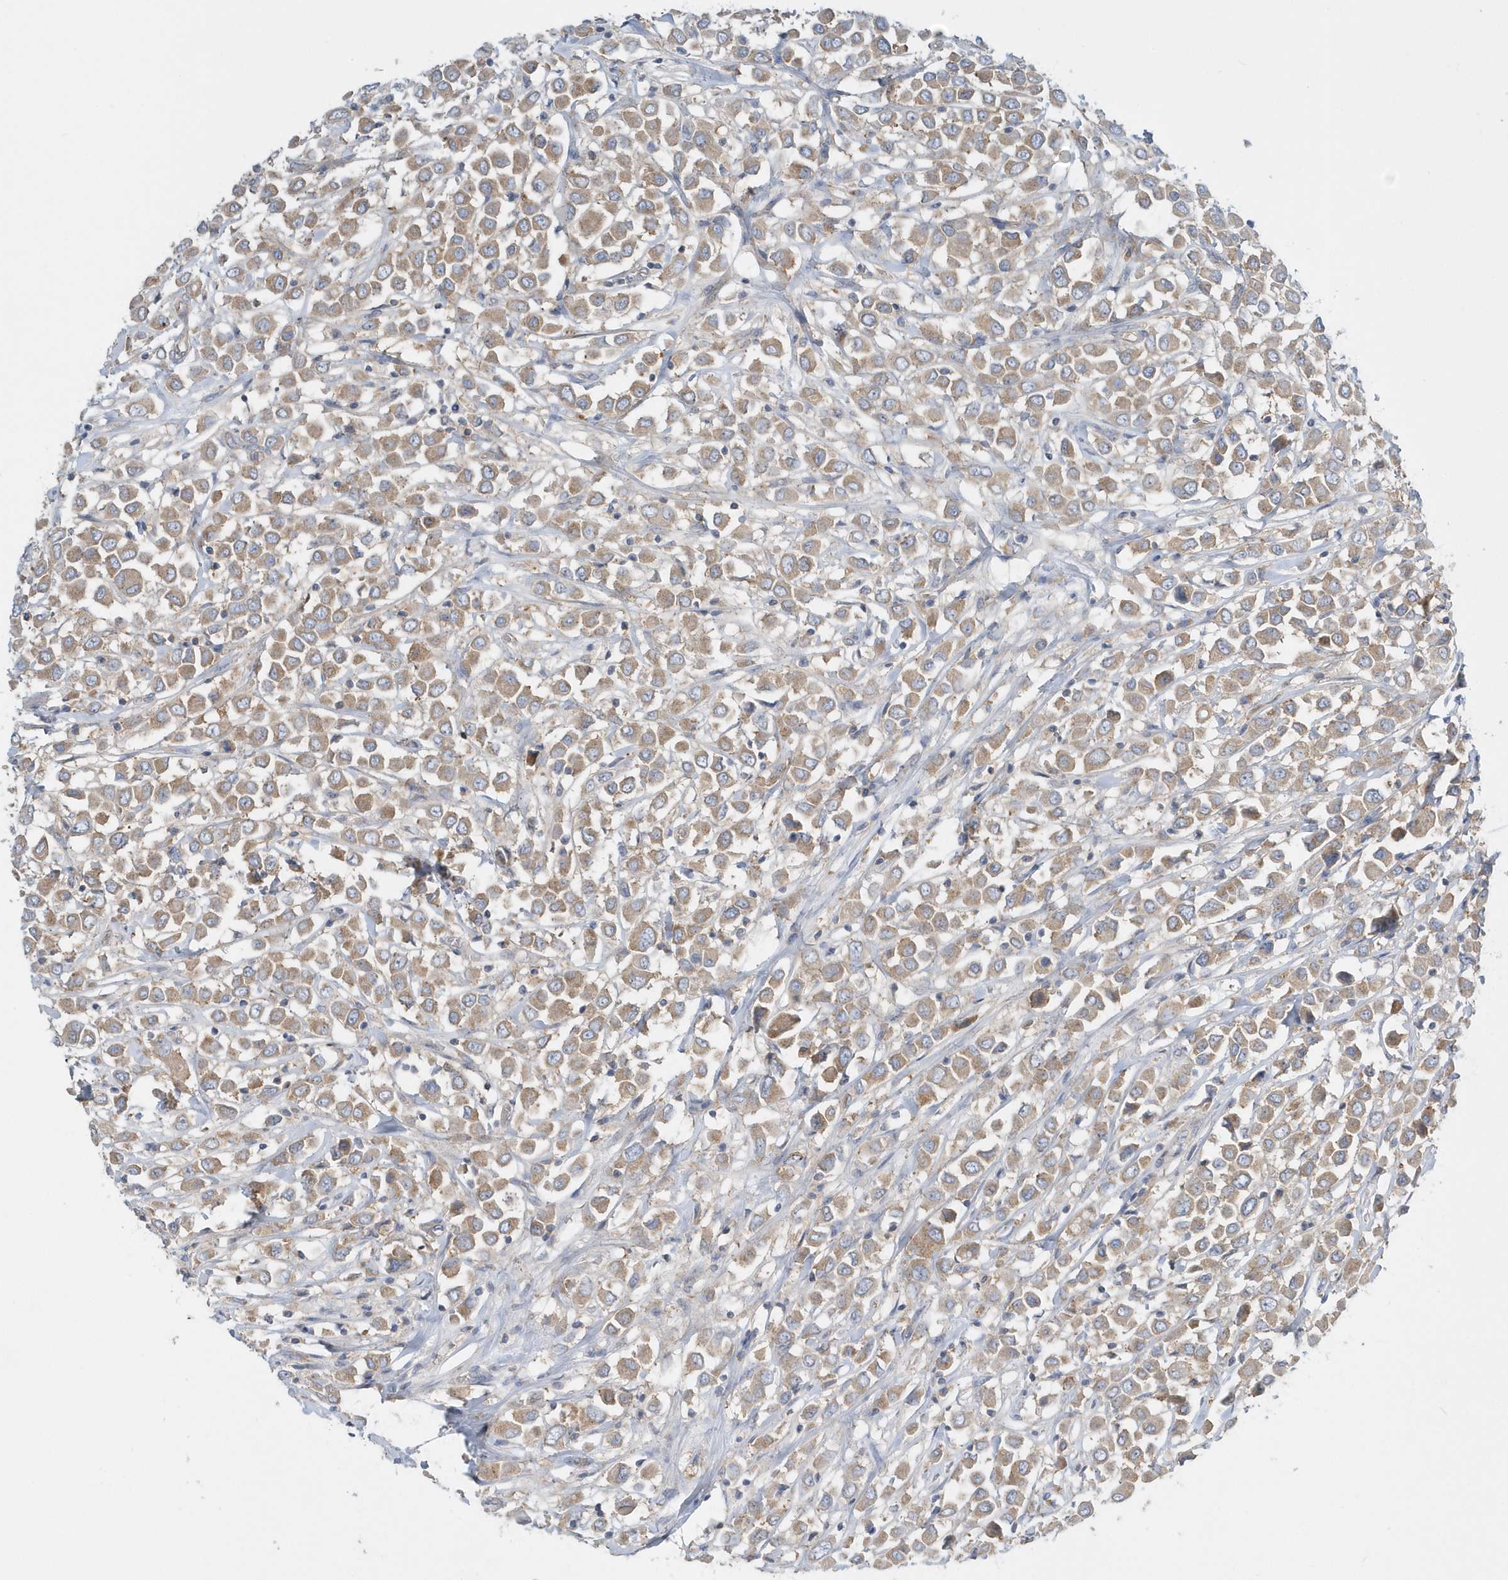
{"staining": {"intensity": "moderate", "quantity": ">75%", "location": "cytoplasmic/membranous"}, "tissue": "breast cancer", "cell_type": "Tumor cells", "image_type": "cancer", "snomed": [{"axis": "morphology", "description": "Duct carcinoma"}, {"axis": "topography", "description": "Breast"}], "caption": "Immunohistochemical staining of human breast intraductal carcinoma shows medium levels of moderate cytoplasmic/membranous expression in about >75% of tumor cells.", "gene": "EIF3C", "patient": {"sex": "female", "age": 61}}